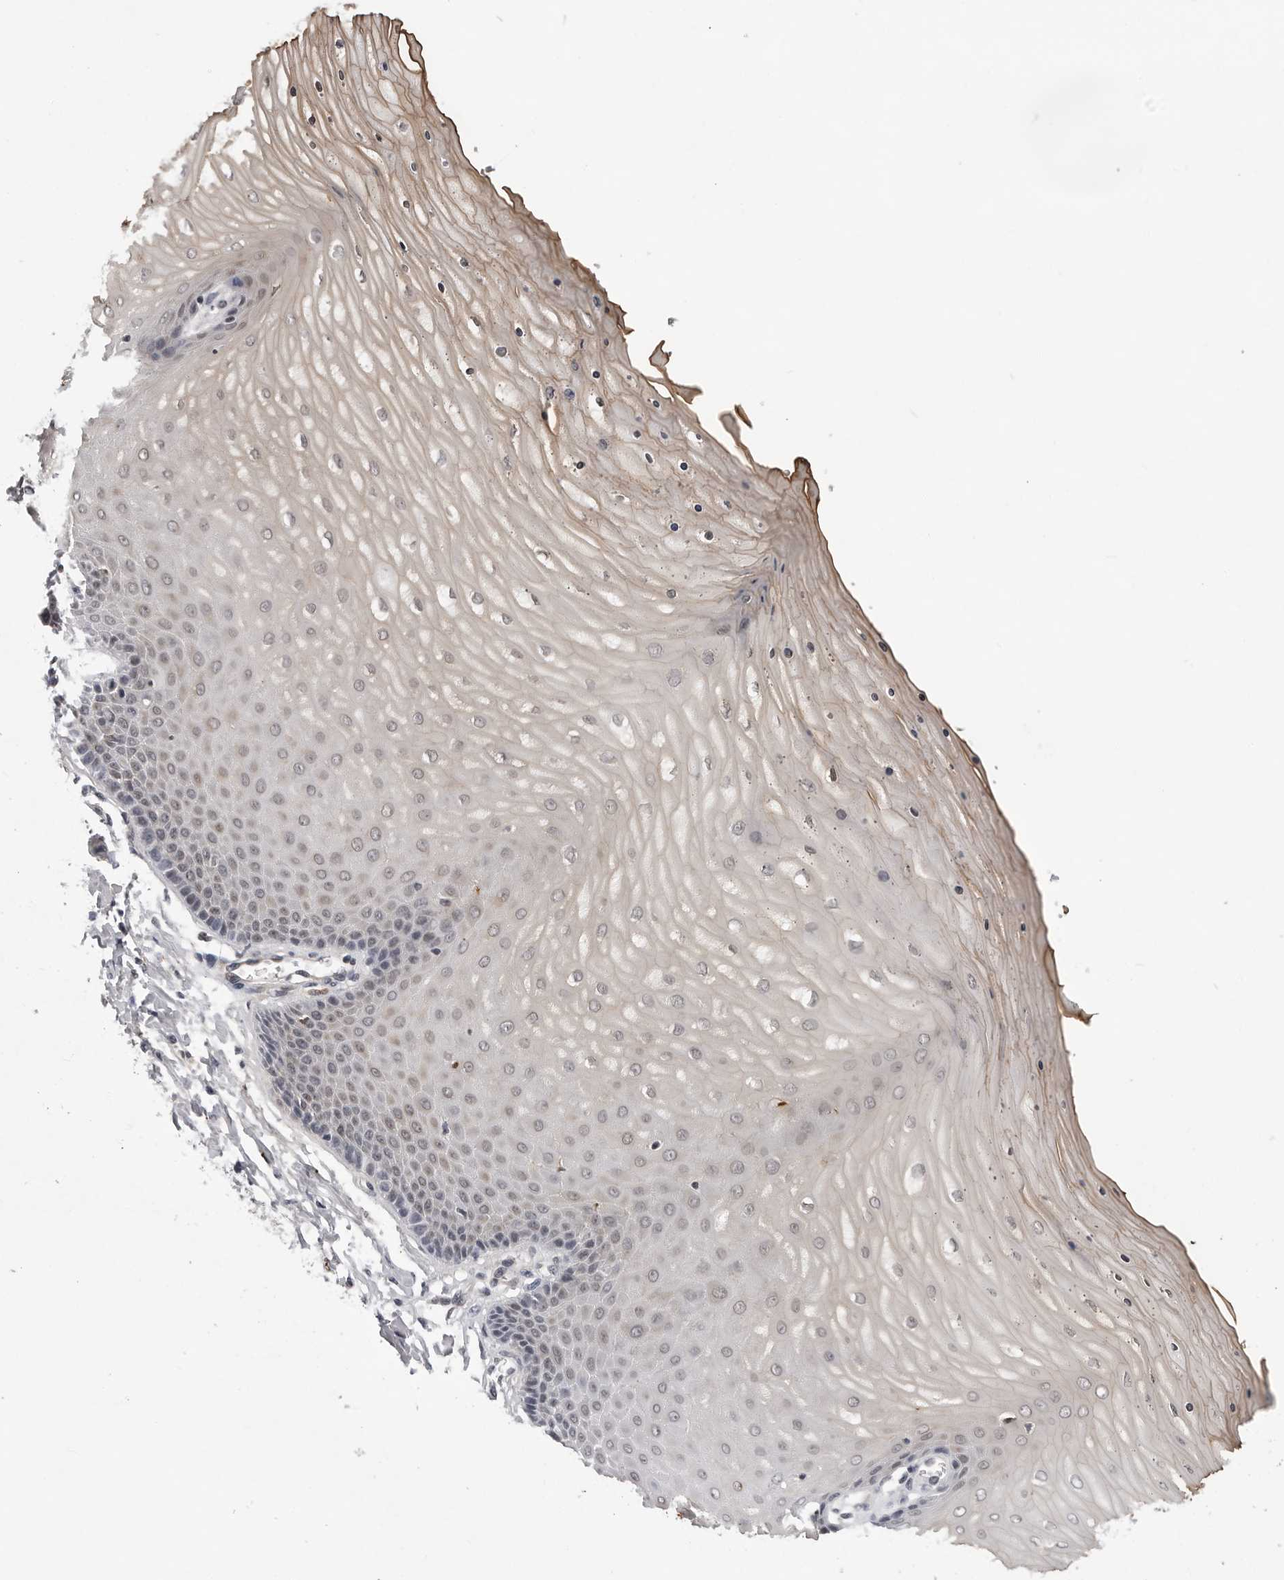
{"staining": {"intensity": "weak", "quantity": "25%-75%", "location": "nuclear"}, "tissue": "cervix", "cell_type": "Glandular cells", "image_type": "normal", "snomed": [{"axis": "morphology", "description": "Normal tissue, NOS"}, {"axis": "topography", "description": "Cervix"}], "caption": "Brown immunohistochemical staining in normal cervix exhibits weak nuclear positivity in about 25%-75% of glandular cells.", "gene": "KIAA1614", "patient": {"sex": "female", "age": 55}}